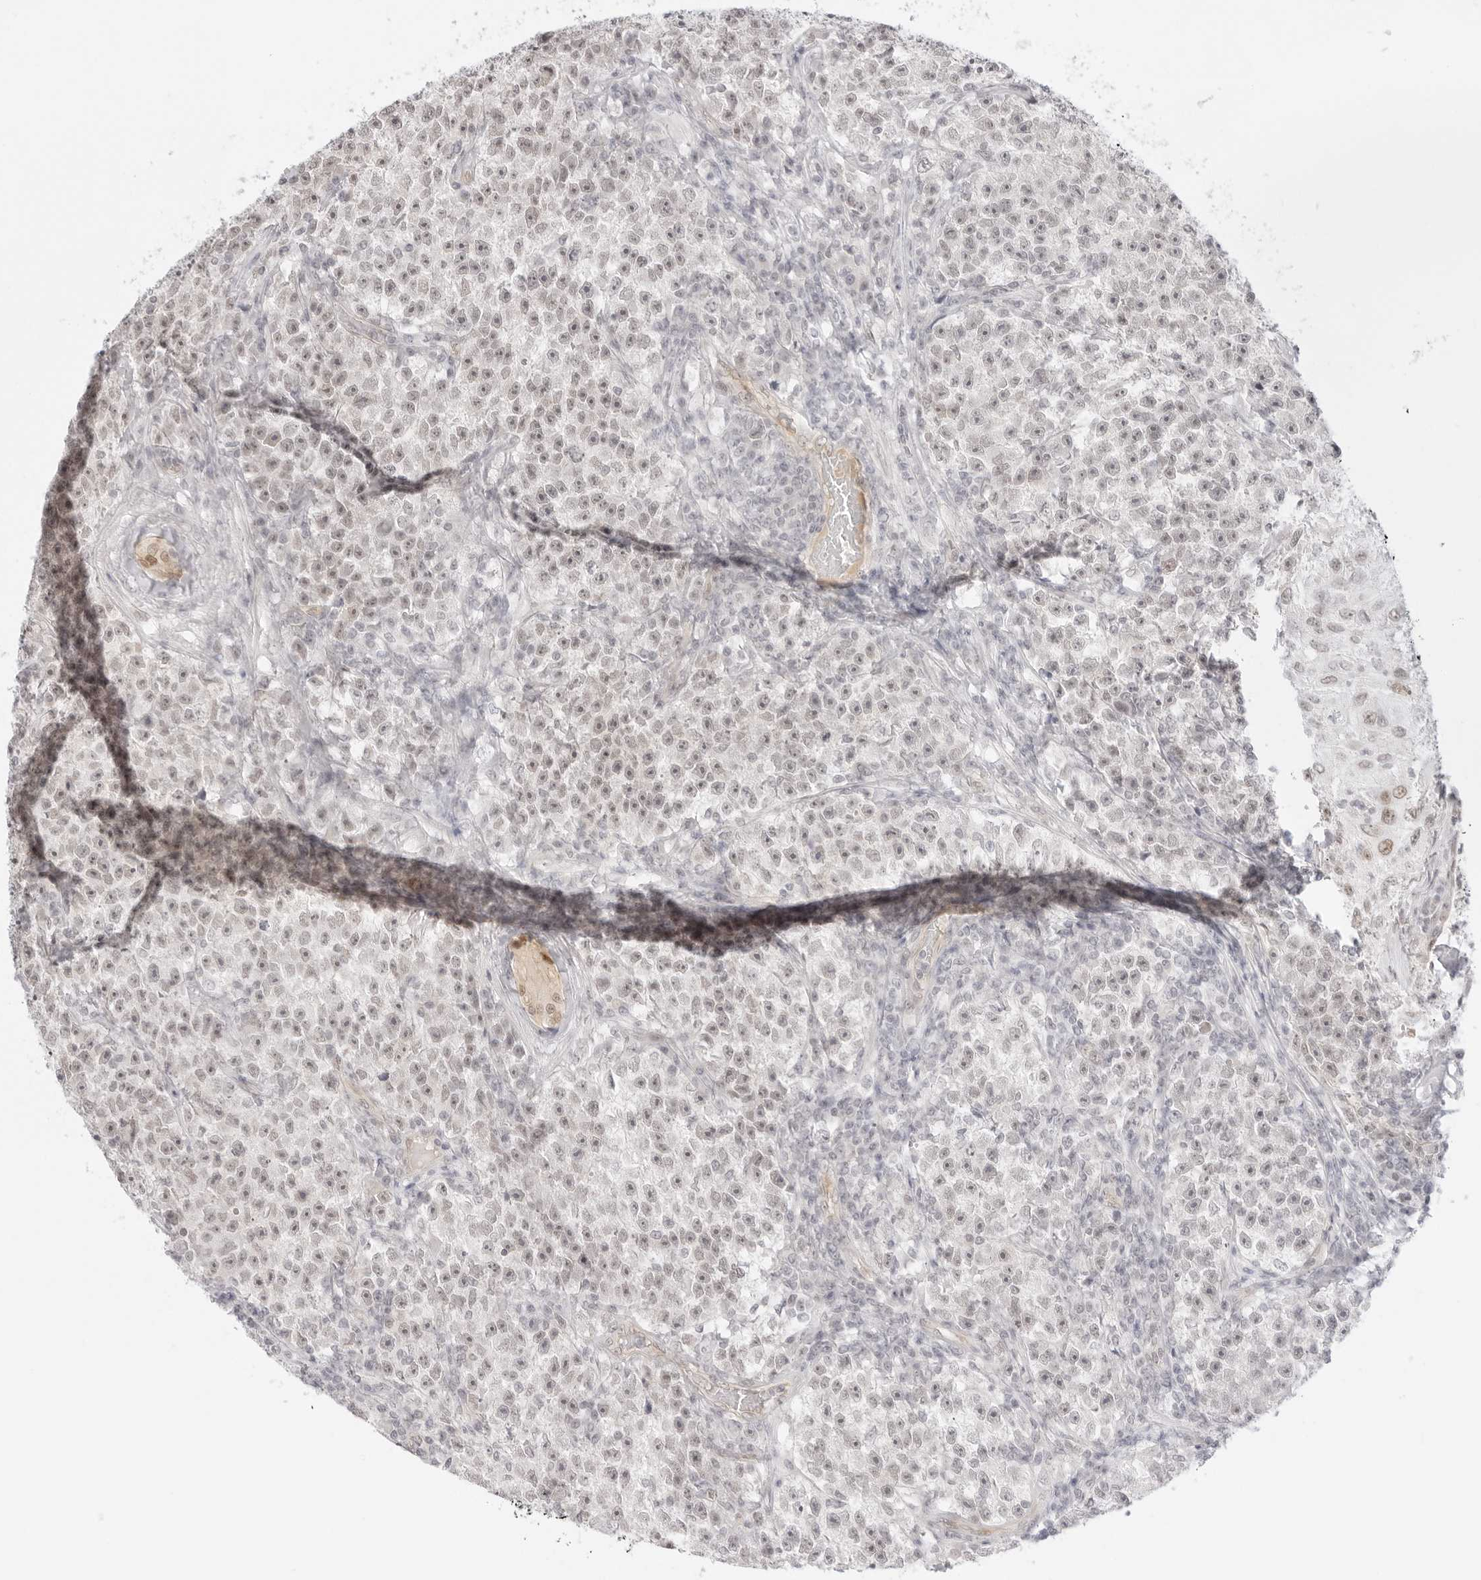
{"staining": {"intensity": "weak", "quantity": "25%-75%", "location": "nuclear"}, "tissue": "testis cancer", "cell_type": "Tumor cells", "image_type": "cancer", "snomed": [{"axis": "morphology", "description": "Seminoma, NOS"}, {"axis": "topography", "description": "Testis"}], "caption": "Protein expression analysis of testis seminoma displays weak nuclear positivity in approximately 25%-75% of tumor cells.", "gene": "MED18", "patient": {"sex": "male", "age": 22}}